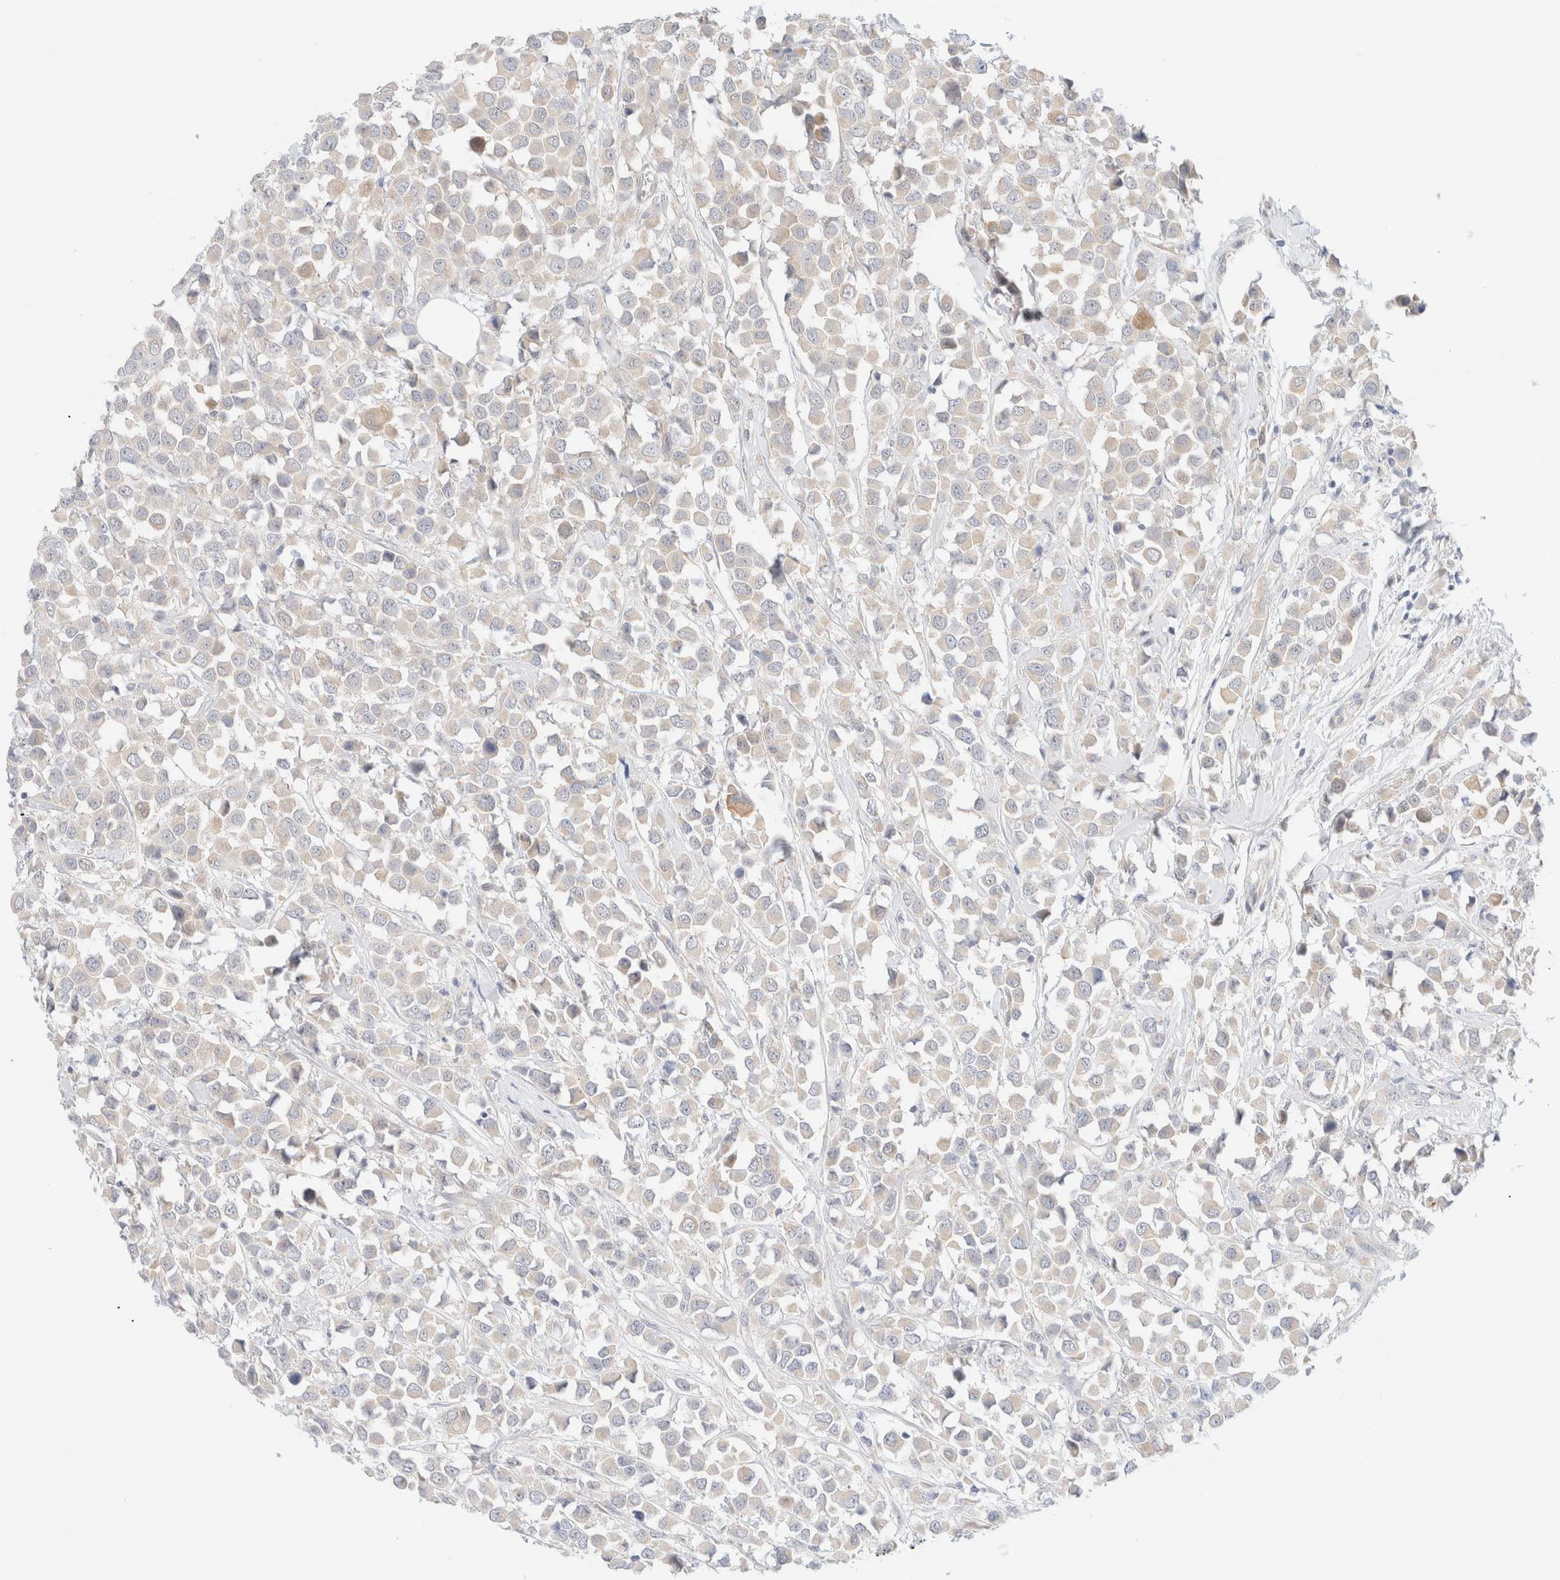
{"staining": {"intensity": "negative", "quantity": "none", "location": "none"}, "tissue": "breast cancer", "cell_type": "Tumor cells", "image_type": "cancer", "snomed": [{"axis": "morphology", "description": "Duct carcinoma"}, {"axis": "topography", "description": "Breast"}], "caption": "An immunohistochemistry histopathology image of breast cancer (infiltrating ductal carcinoma) is shown. There is no staining in tumor cells of breast cancer (infiltrating ductal carcinoma).", "gene": "UNC13B", "patient": {"sex": "female", "age": 61}}